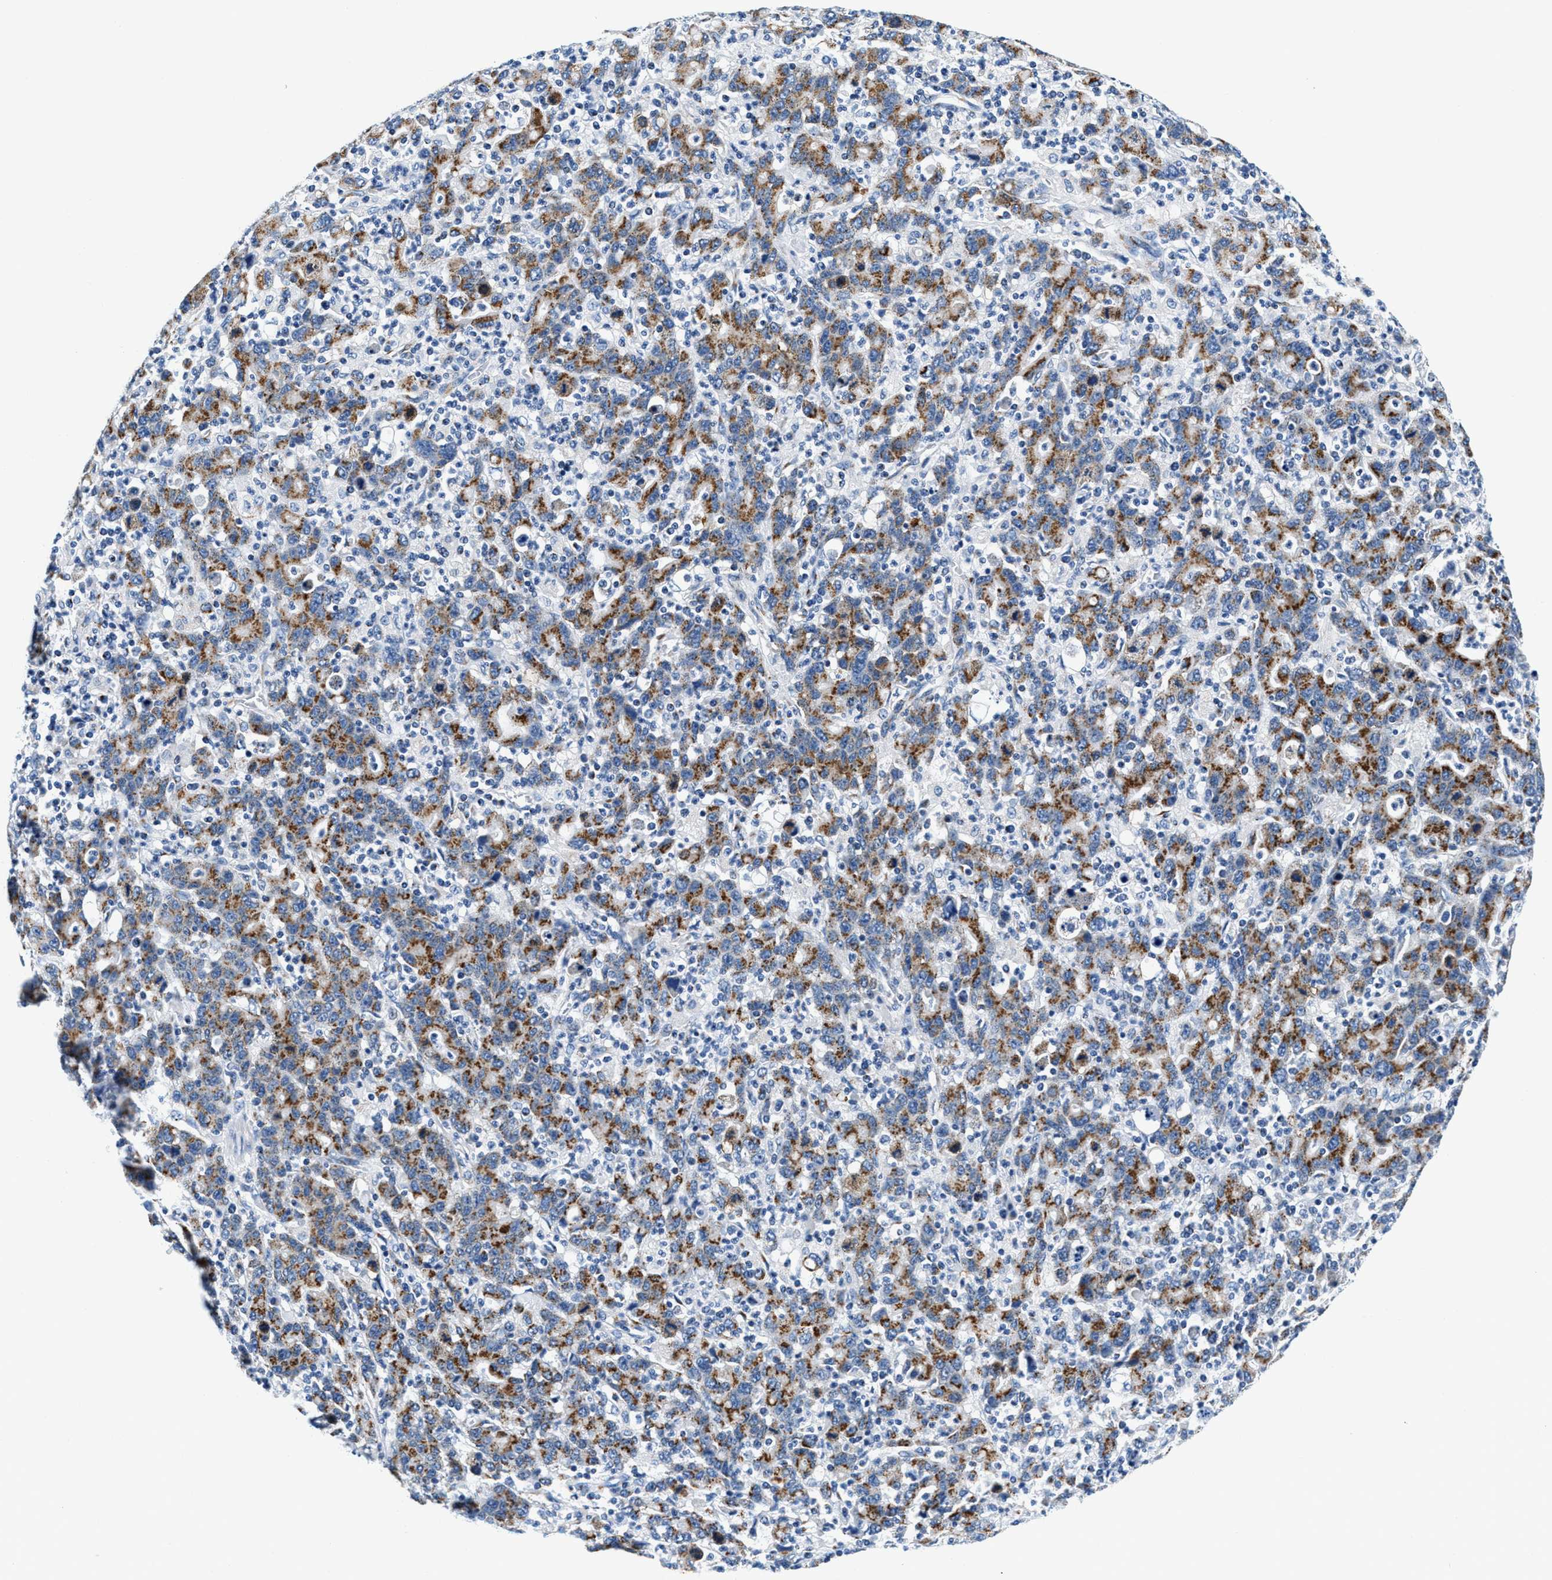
{"staining": {"intensity": "moderate", "quantity": ">75%", "location": "cytoplasmic/membranous"}, "tissue": "stomach cancer", "cell_type": "Tumor cells", "image_type": "cancer", "snomed": [{"axis": "morphology", "description": "Adenocarcinoma, NOS"}, {"axis": "topography", "description": "Stomach, upper"}], "caption": "High-magnification brightfield microscopy of stomach cancer stained with DAB (3,3'-diaminobenzidine) (brown) and counterstained with hematoxylin (blue). tumor cells exhibit moderate cytoplasmic/membranous staining is present in approximately>75% of cells. (DAB = brown stain, brightfield microscopy at high magnification).", "gene": "VPS53", "patient": {"sex": "male", "age": 69}}